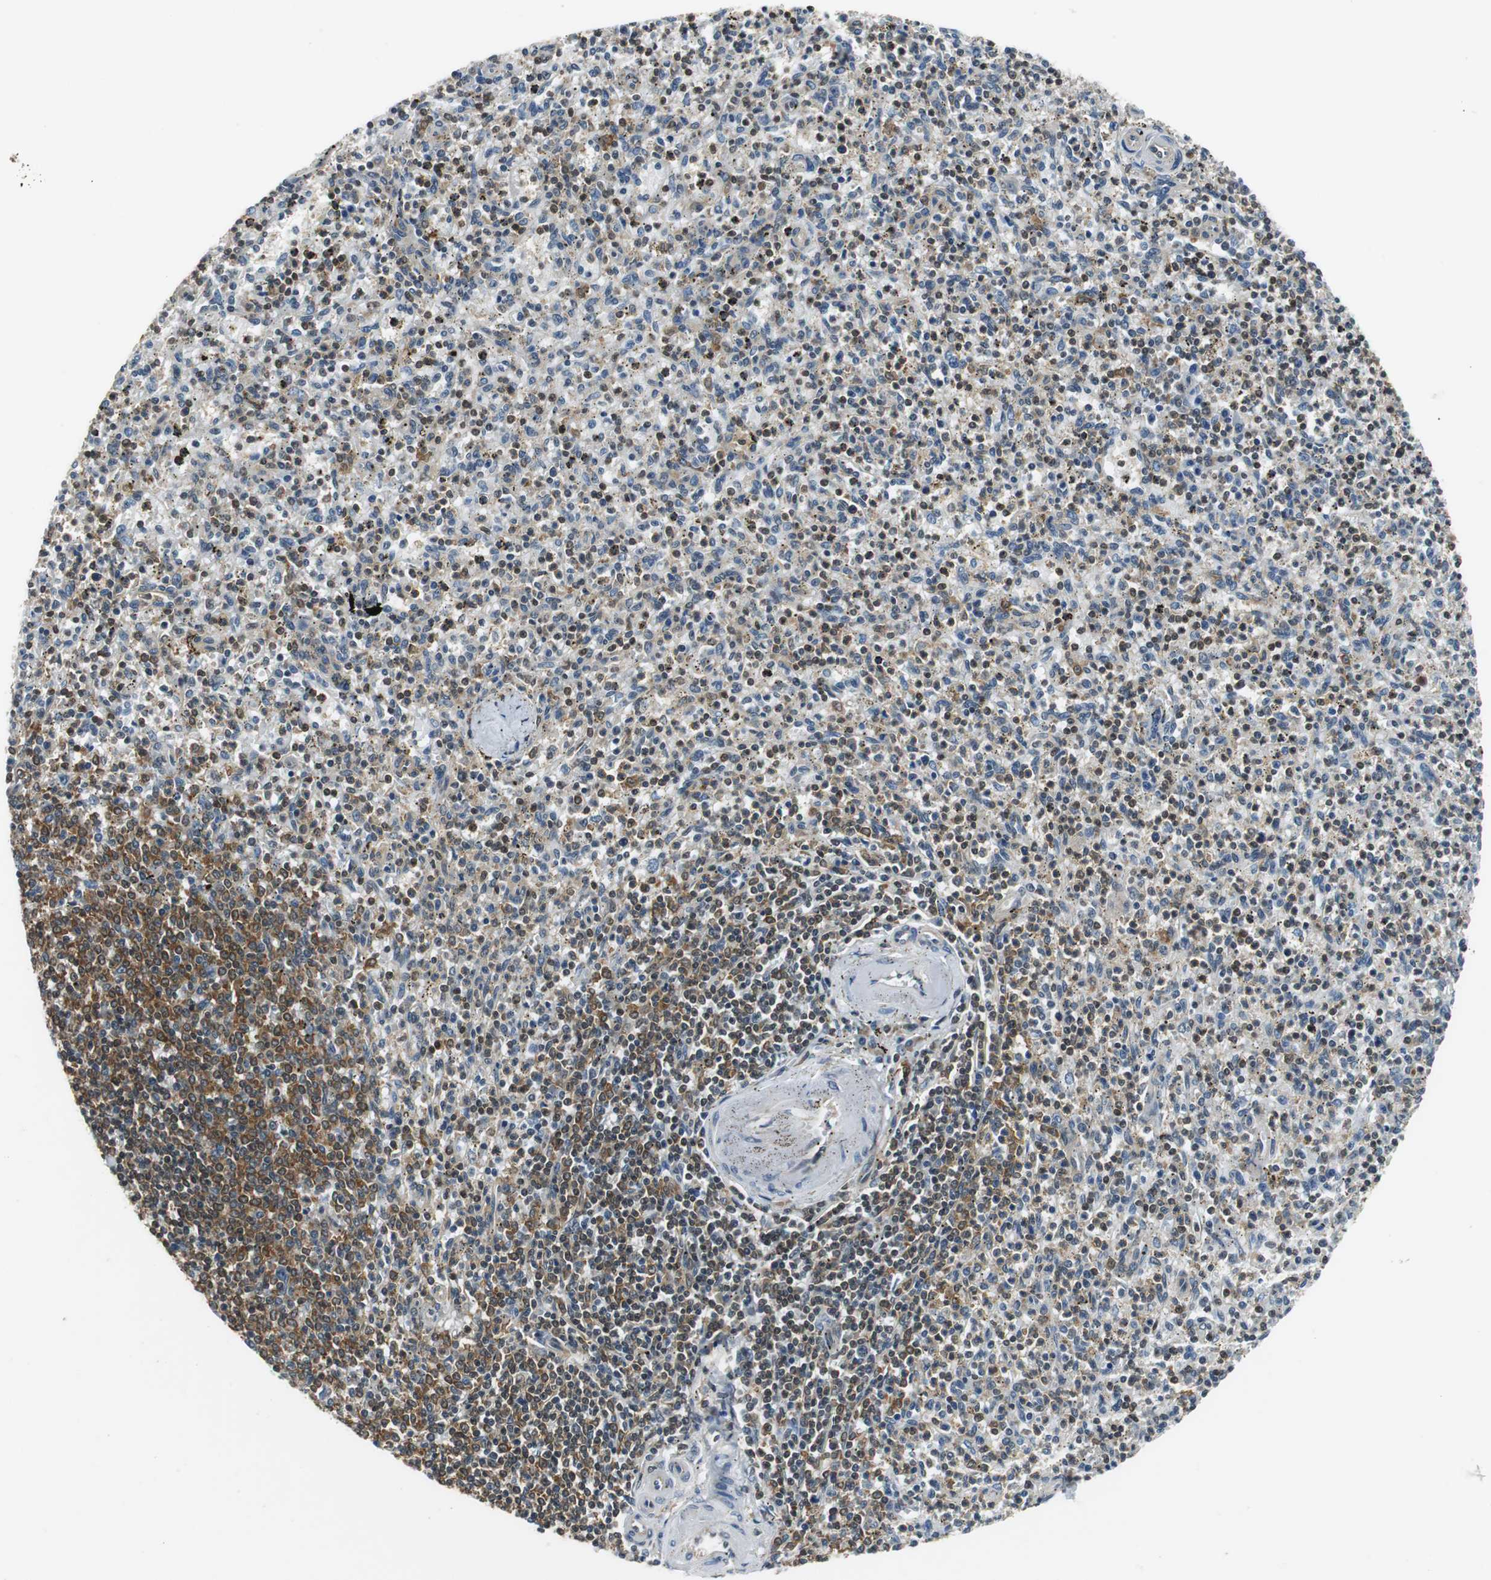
{"staining": {"intensity": "moderate", "quantity": "25%-75%", "location": "cytoplasmic/membranous,nuclear"}, "tissue": "spleen", "cell_type": "Cells in red pulp", "image_type": "normal", "snomed": [{"axis": "morphology", "description": "Normal tissue, NOS"}, {"axis": "topography", "description": "Spleen"}], "caption": "Immunohistochemistry micrograph of unremarkable human spleen stained for a protein (brown), which shows medium levels of moderate cytoplasmic/membranous,nuclear positivity in approximately 25%-75% of cells in red pulp.", "gene": "ARPC3", "patient": {"sex": "male", "age": 72}}